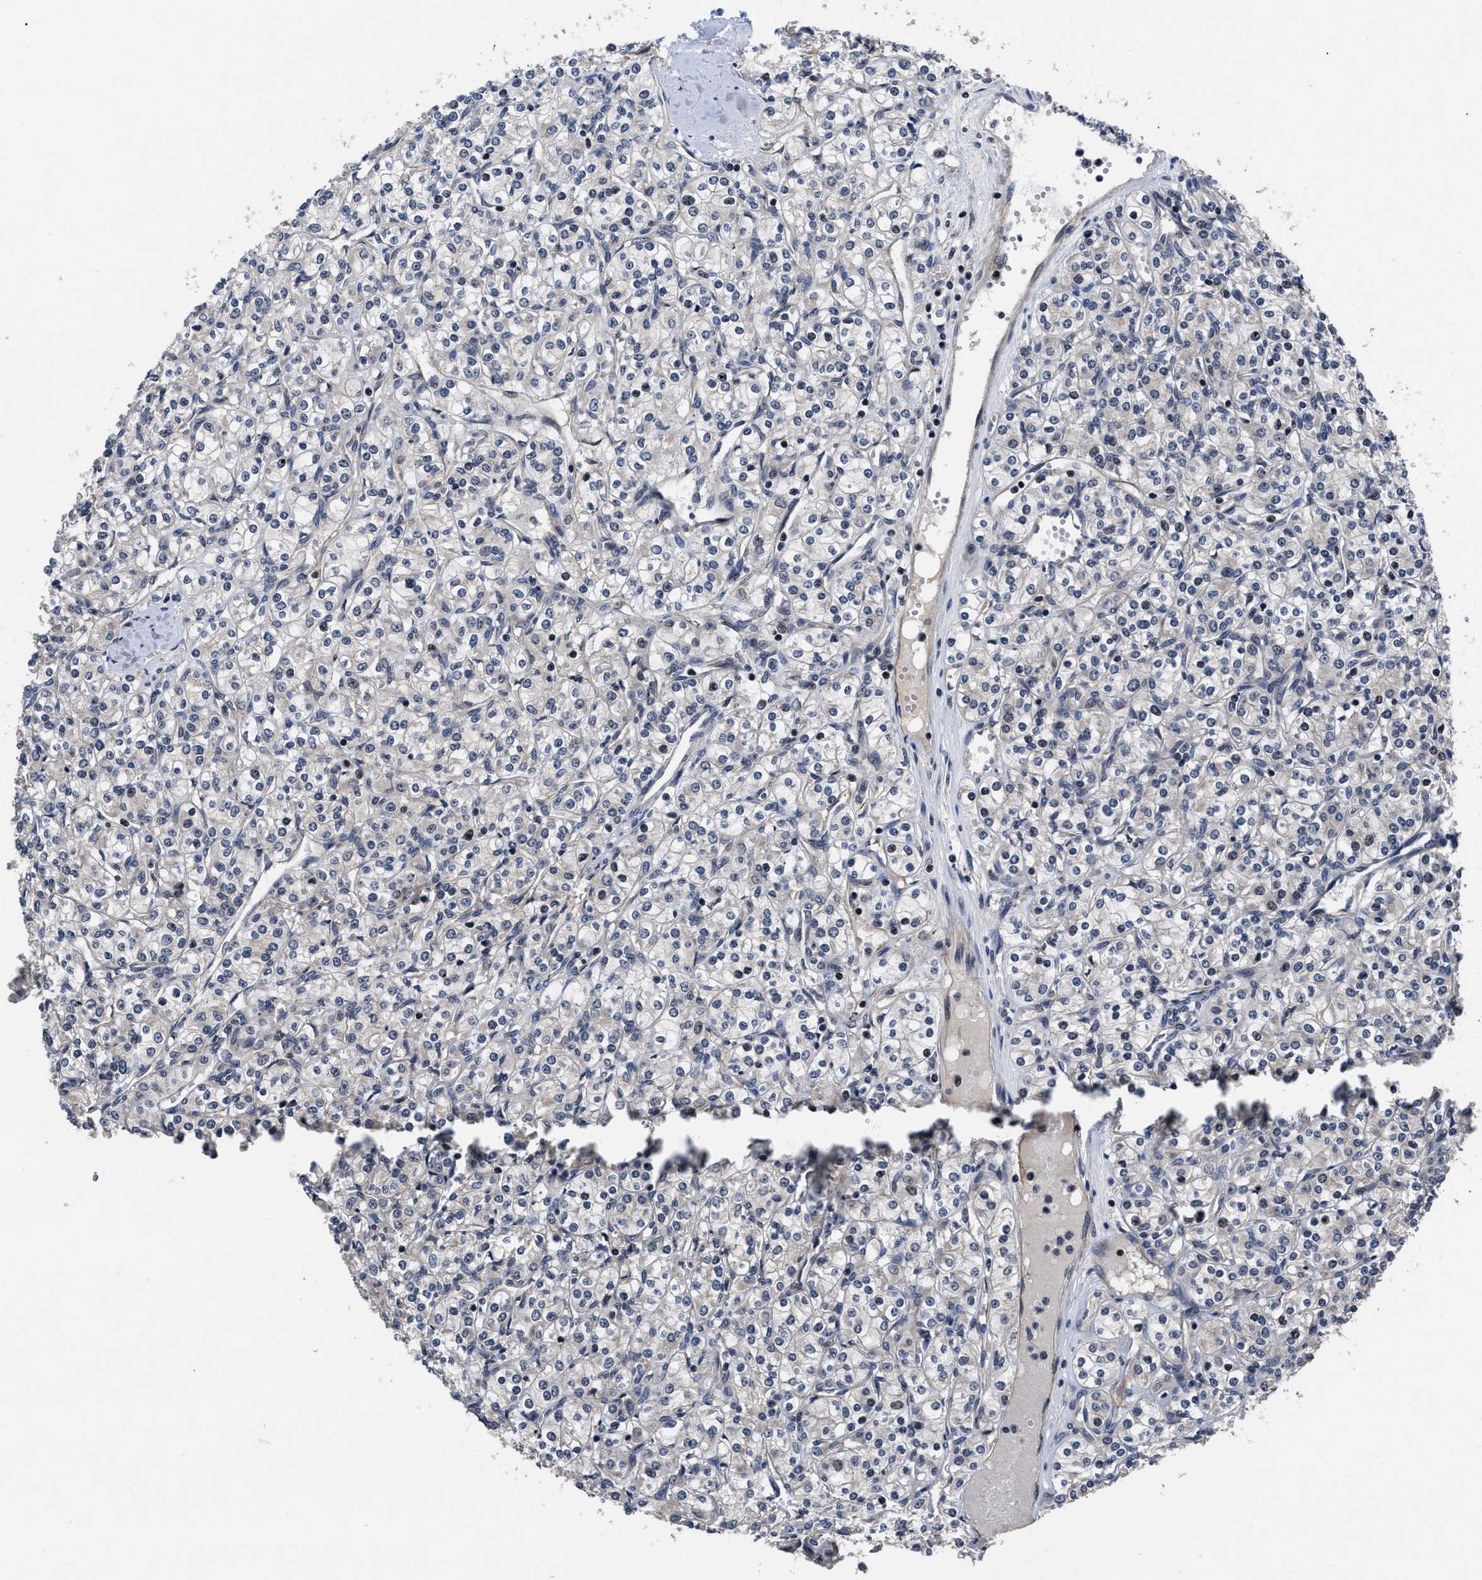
{"staining": {"intensity": "negative", "quantity": "none", "location": "none"}, "tissue": "renal cancer", "cell_type": "Tumor cells", "image_type": "cancer", "snomed": [{"axis": "morphology", "description": "Adenocarcinoma, NOS"}, {"axis": "topography", "description": "Kidney"}], "caption": "Protein analysis of adenocarcinoma (renal) reveals no significant expression in tumor cells. (DAB (3,3'-diaminobenzidine) immunohistochemistry (IHC) with hematoxylin counter stain).", "gene": "DNAJC14", "patient": {"sex": "male", "age": 77}}